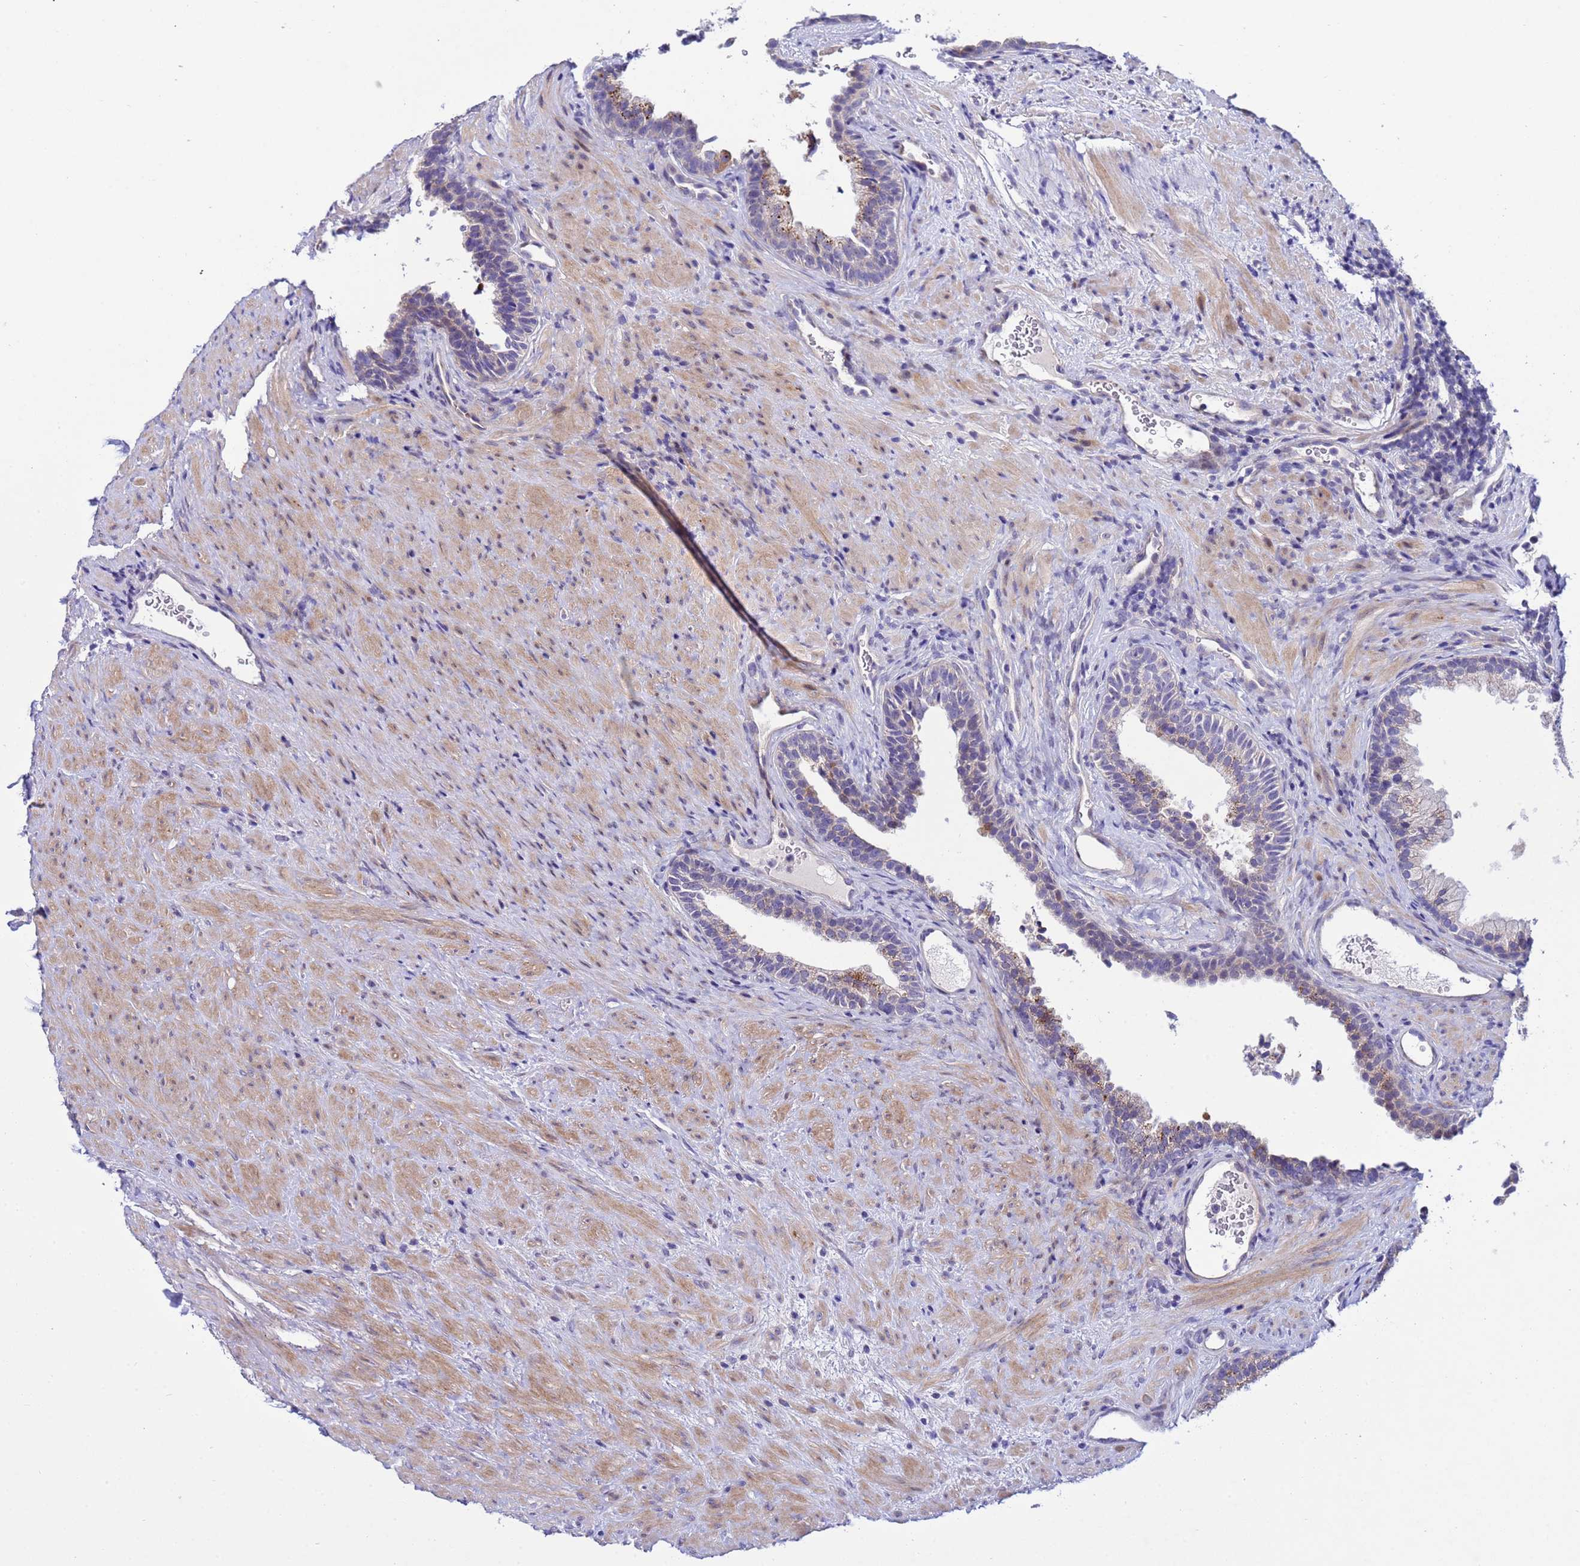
{"staining": {"intensity": "moderate", "quantity": "<25%", "location": "cytoplasmic/membranous"}, "tissue": "prostate", "cell_type": "Glandular cells", "image_type": "normal", "snomed": [{"axis": "morphology", "description": "Normal tissue, NOS"}, {"axis": "topography", "description": "Prostate"}], "caption": "IHC of unremarkable prostate reveals low levels of moderate cytoplasmic/membranous staining in about <25% of glandular cells. (Stains: DAB in brown, nuclei in blue, Microscopy: brightfield microscopy at high magnification).", "gene": "IGSF11", "patient": {"sex": "male", "age": 76}}